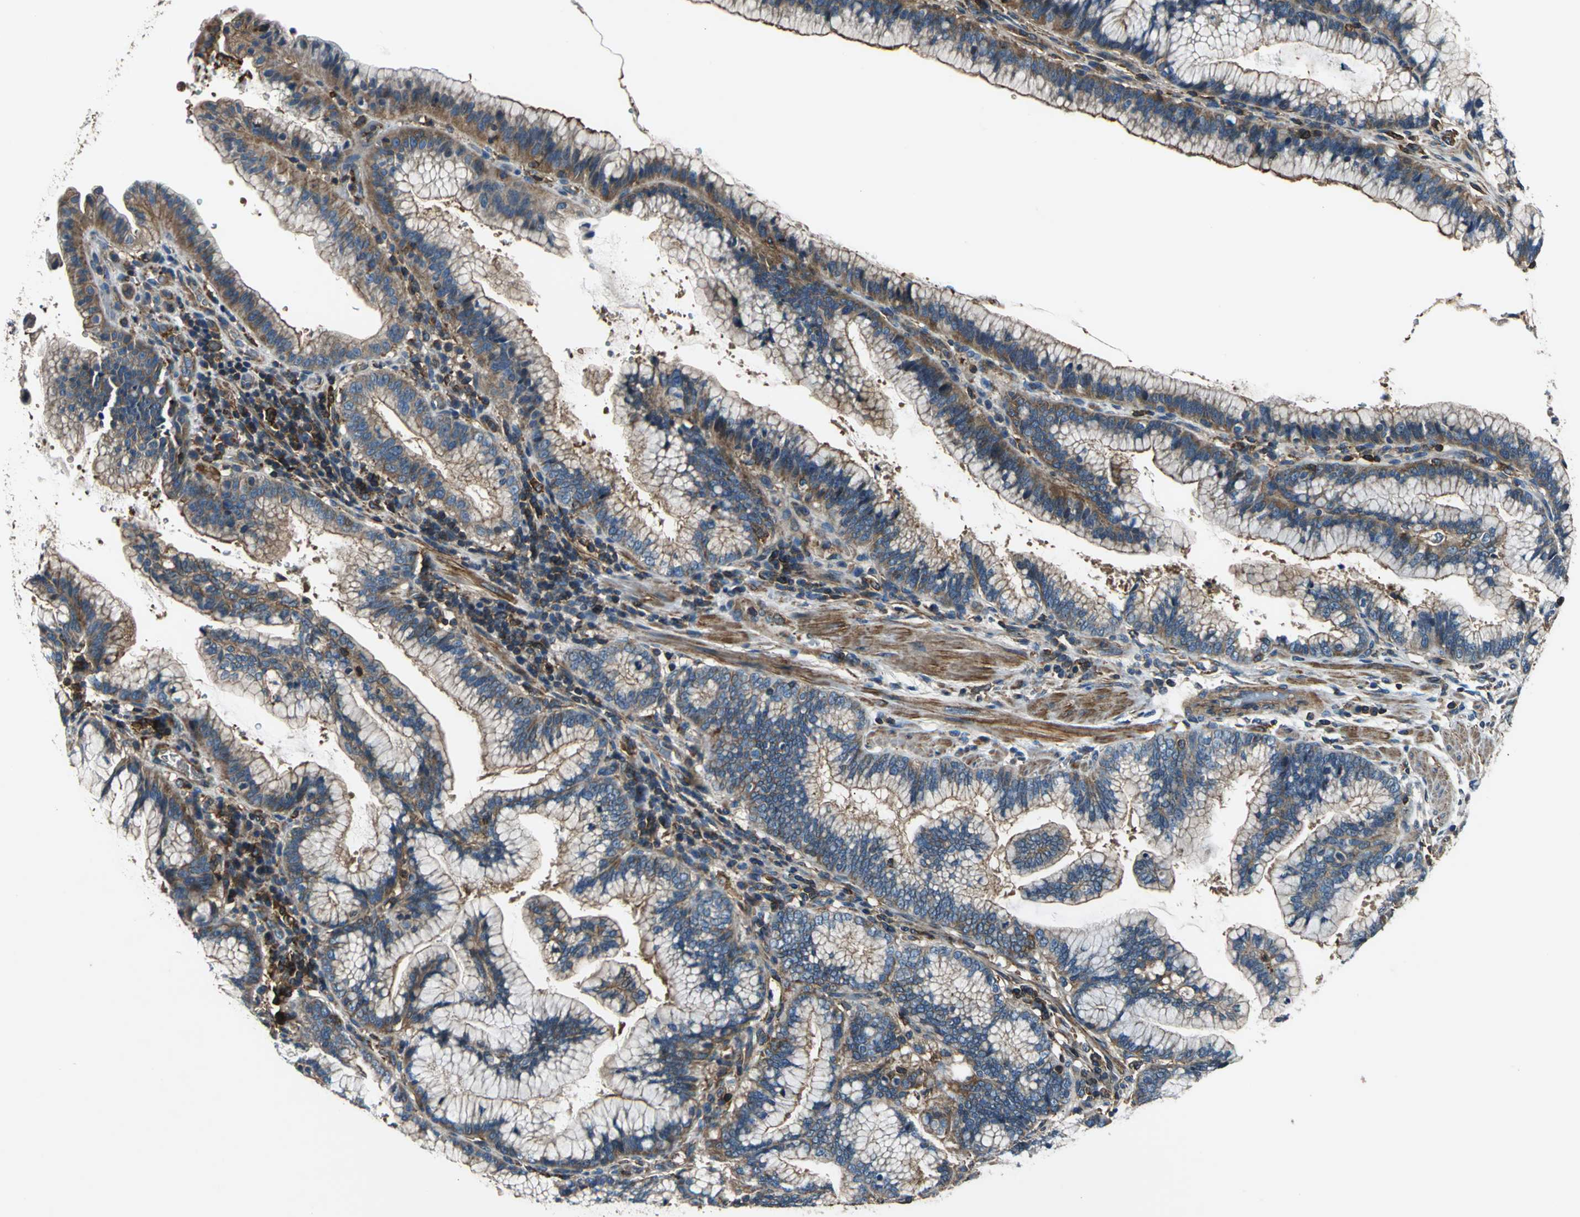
{"staining": {"intensity": "strong", "quantity": ">75%", "location": "cytoplasmic/membranous"}, "tissue": "pancreatic cancer", "cell_type": "Tumor cells", "image_type": "cancer", "snomed": [{"axis": "morphology", "description": "Adenocarcinoma, NOS"}, {"axis": "topography", "description": "Pancreas"}], "caption": "DAB (3,3'-diaminobenzidine) immunohistochemical staining of human pancreatic cancer demonstrates strong cytoplasmic/membranous protein positivity in approximately >75% of tumor cells.", "gene": "PARVA", "patient": {"sex": "female", "age": 64}}